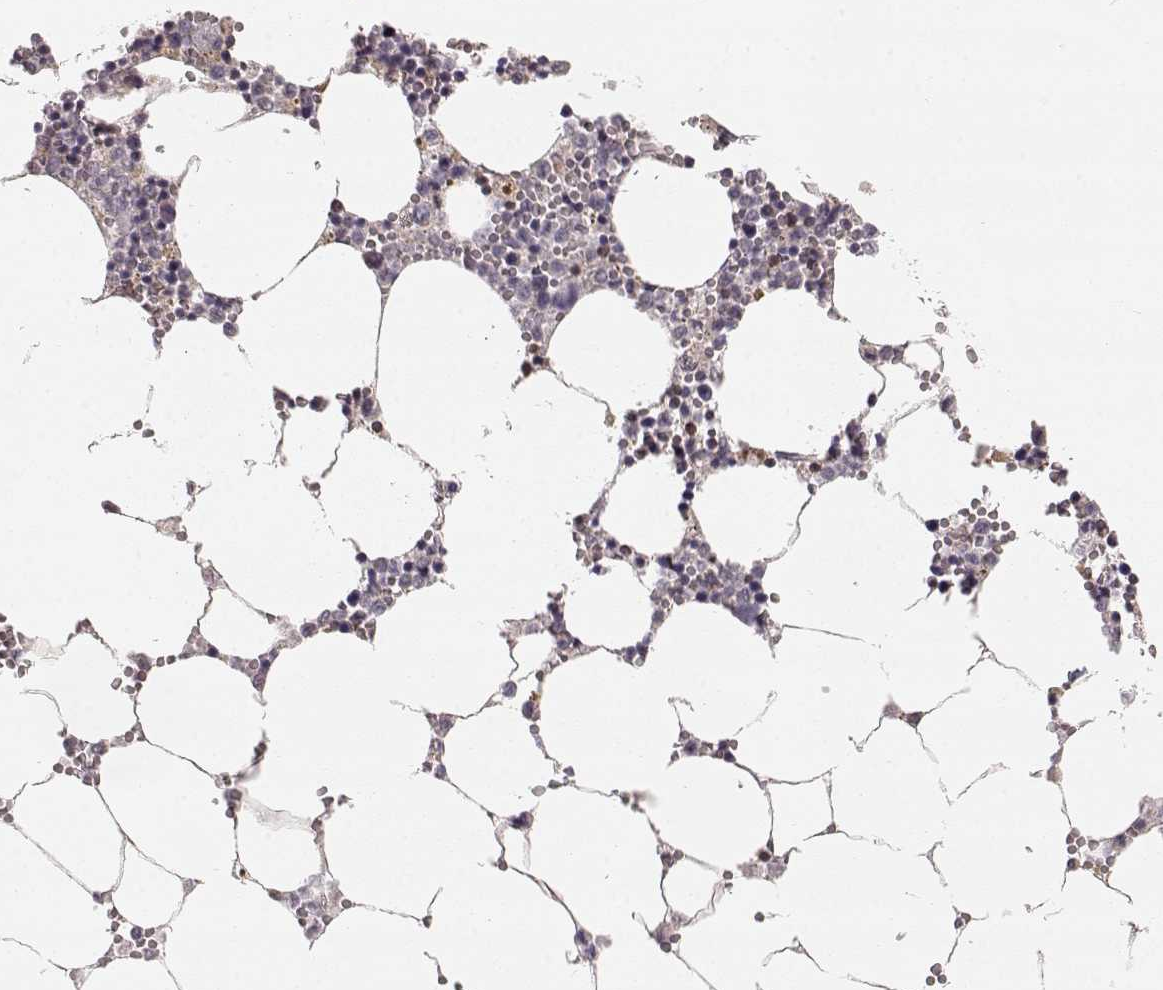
{"staining": {"intensity": "strong", "quantity": "<25%", "location": "cytoplasmic/membranous"}, "tissue": "bone marrow", "cell_type": "Hematopoietic cells", "image_type": "normal", "snomed": [{"axis": "morphology", "description": "Normal tissue, NOS"}, {"axis": "topography", "description": "Bone marrow"}], "caption": "IHC of normal bone marrow reveals medium levels of strong cytoplasmic/membranous positivity in about <25% of hematopoietic cells. IHC stains the protein of interest in brown and the nuclei are stained blue.", "gene": "GRAP2", "patient": {"sex": "female", "age": 64}}